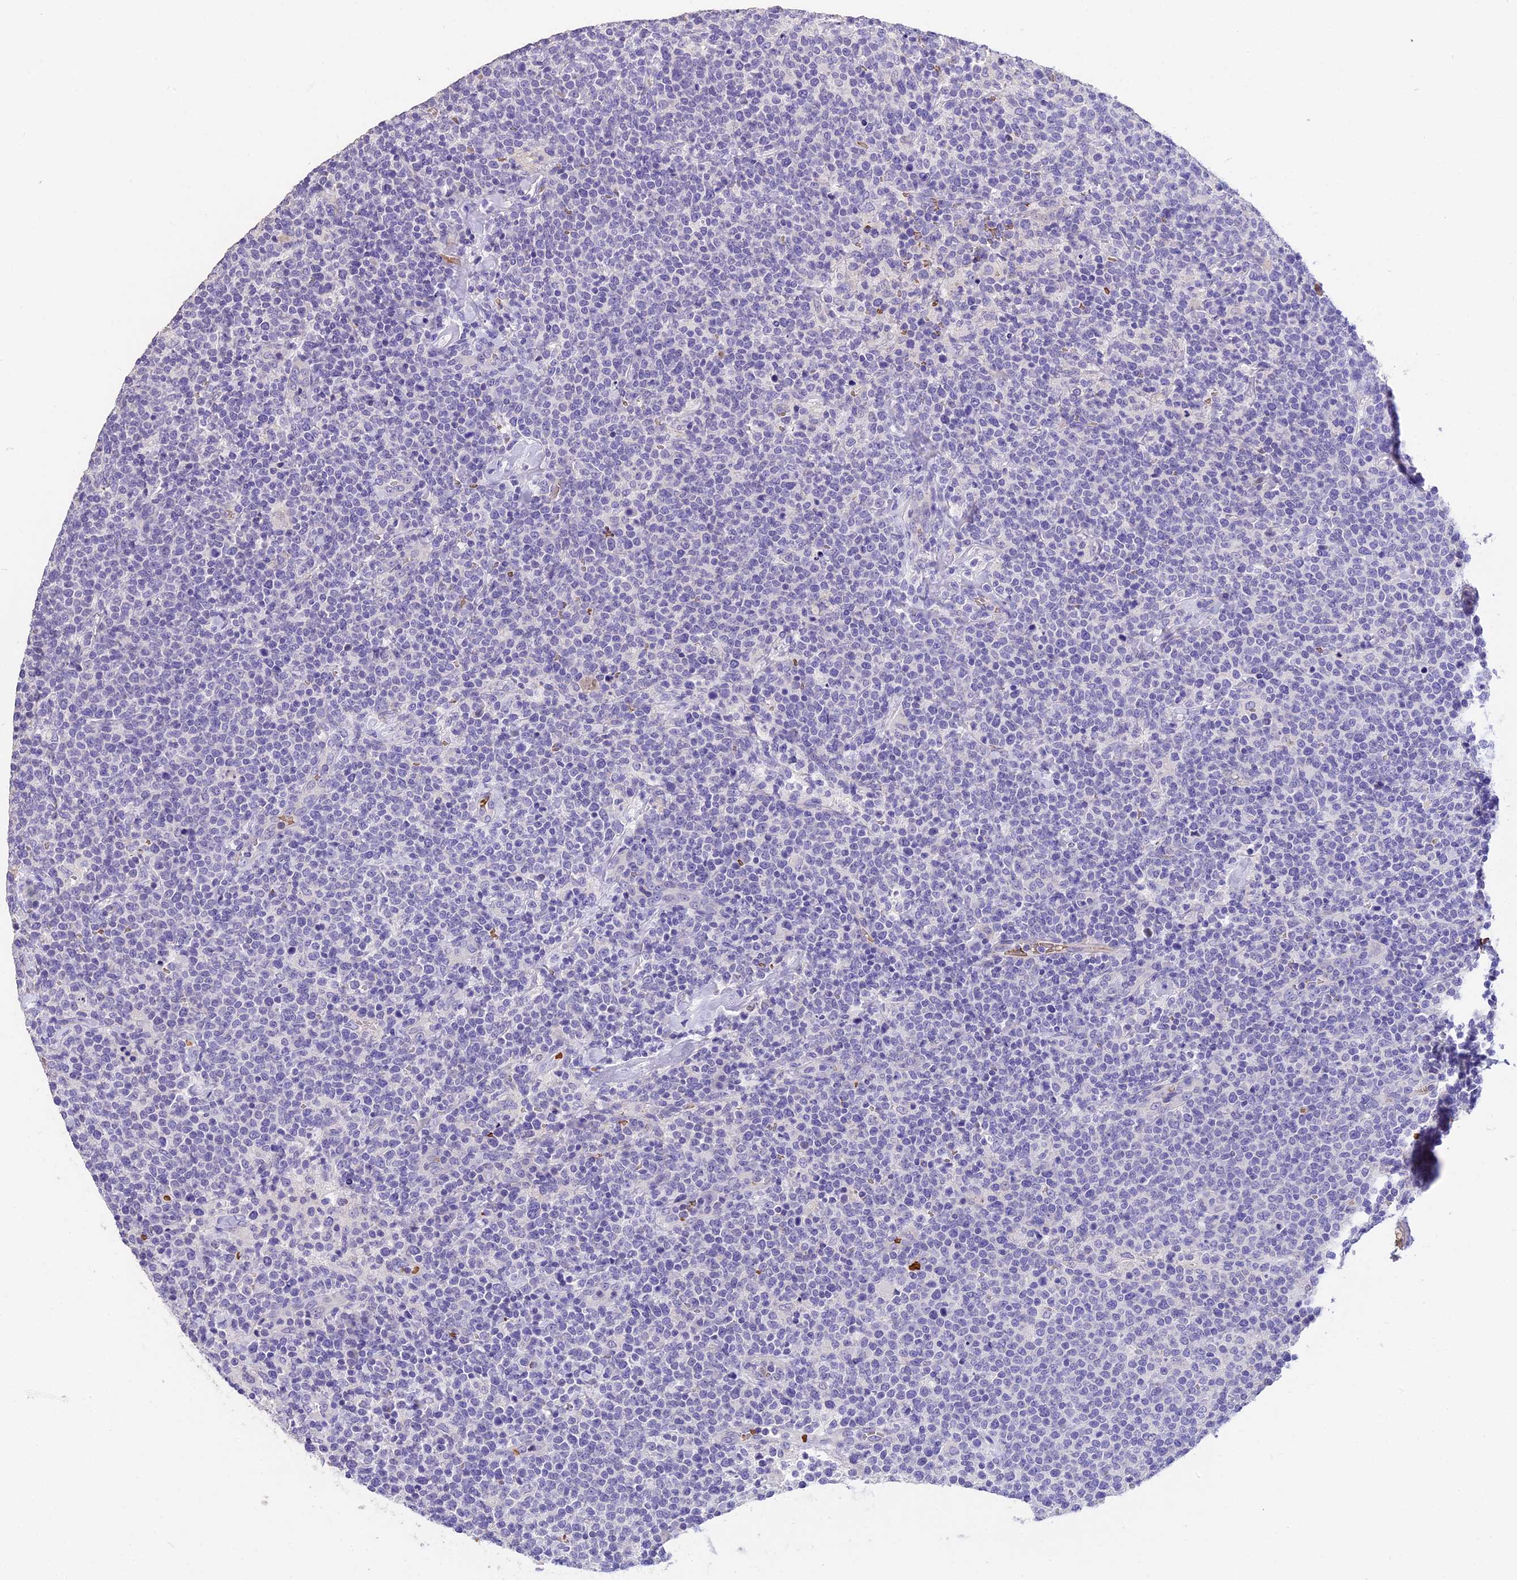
{"staining": {"intensity": "negative", "quantity": "none", "location": "none"}, "tissue": "lymphoma", "cell_type": "Tumor cells", "image_type": "cancer", "snomed": [{"axis": "morphology", "description": "Malignant lymphoma, non-Hodgkin's type, High grade"}, {"axis": "topography", "description": "Lymph node"}], "caption": "Photomicrograph shows no protein expression in tumor cells of high-grade malignant lymphoma, non-Hodgkin's type tissue.", "gene": "TNNC2", "patient": {"sex": "male", "age": 61}}